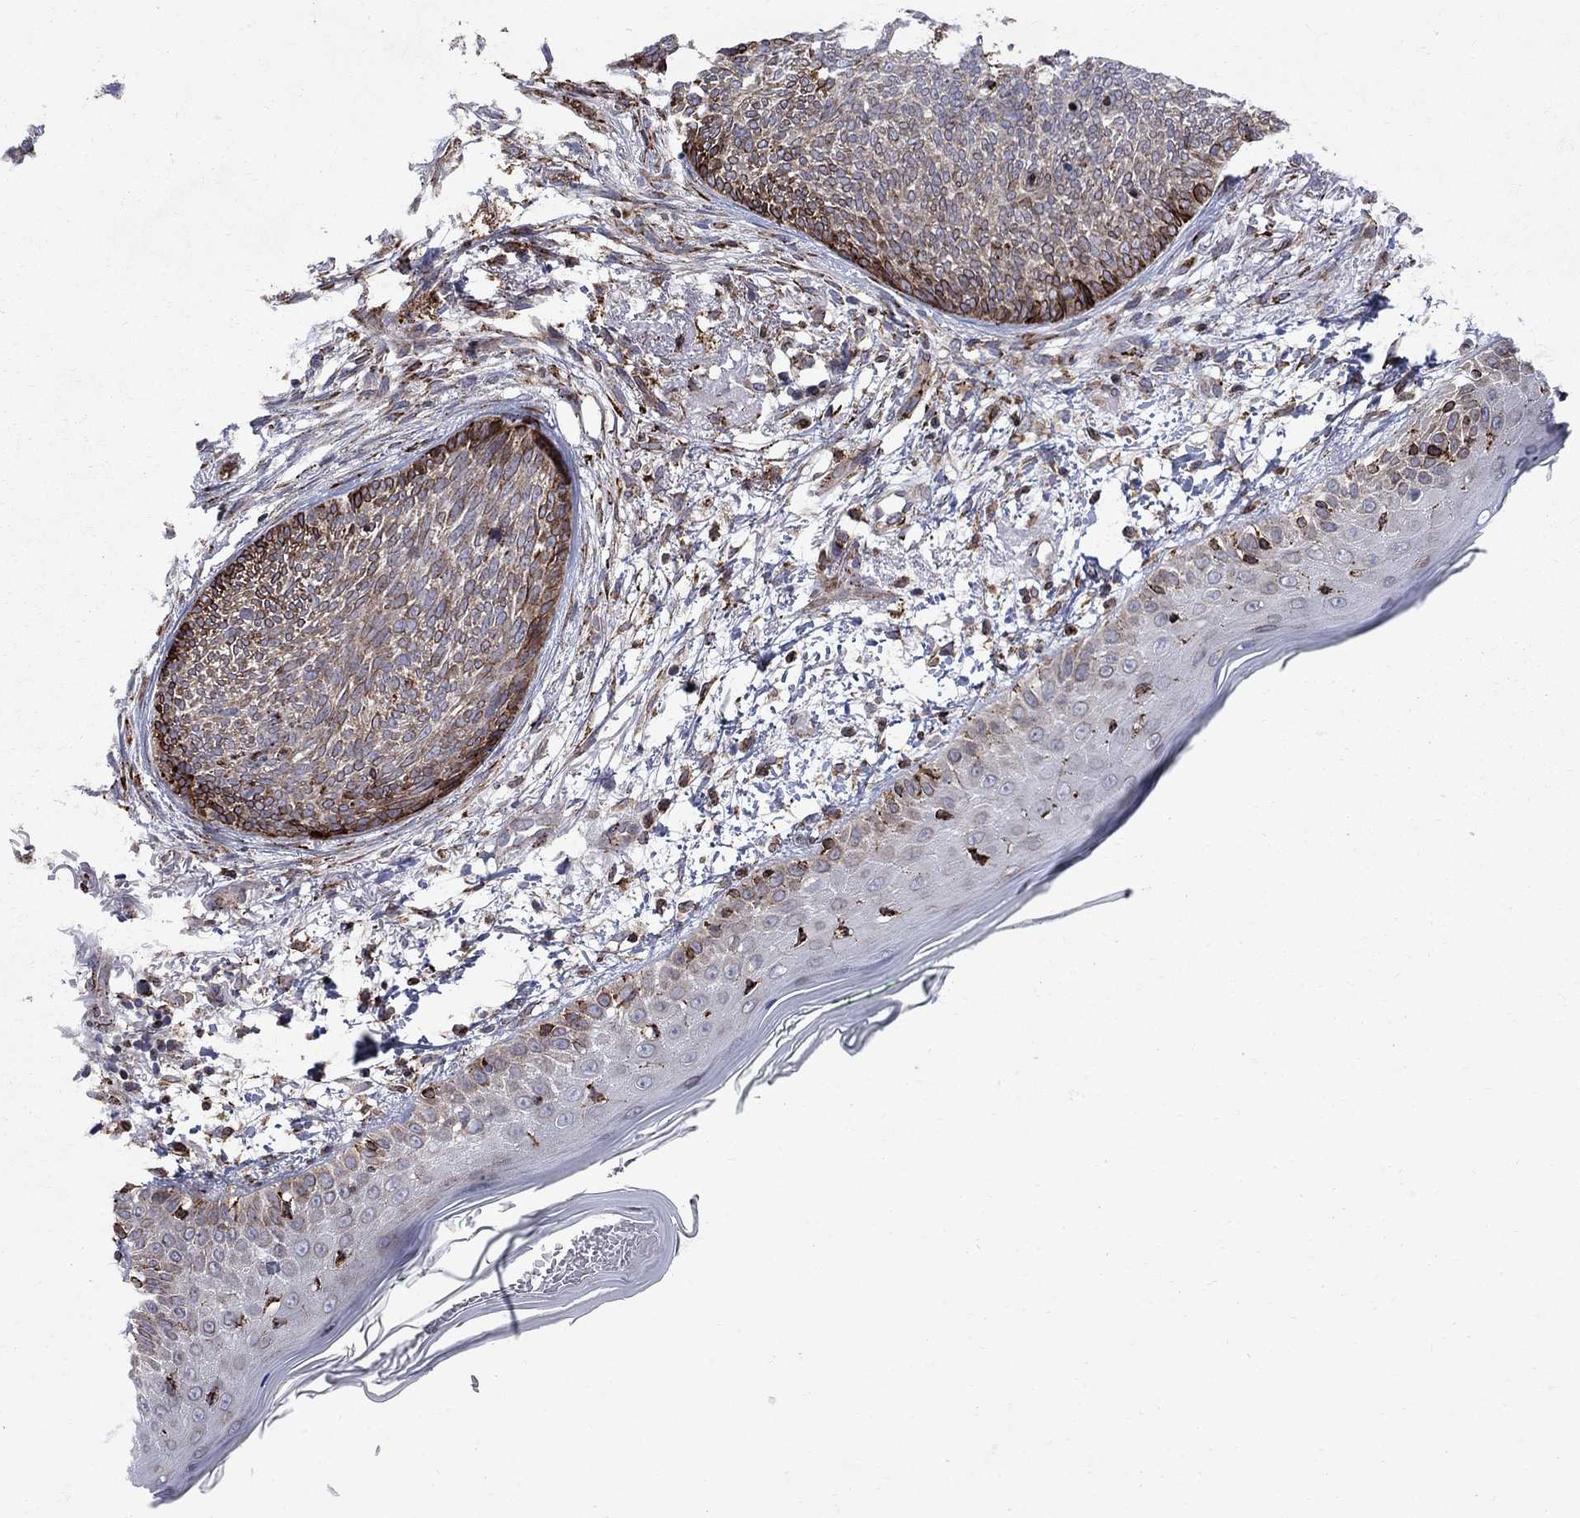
{"staining": {"intensity": "strong", "quantity": "<25%", "location": "cytoplasmic/membranous,nuclear"}, "tissue": "skin cancer", "cell_type": "Tumor cells", "image_type": "cancer", "snomed": [{"axis": "morphology", "description": "Normal tissue, NOS"}, {"axis": "morphology", "description": "Basal cell carcinoma"}, {"axis": "topography", "description": "Skin"}], "caption": "Skin cancer stained for a protein (brown) reveals strong cytoplasmic/membranous and nuclear positive expression in about <25% of tumor cells.", "gene": "CAB39L", "patient": {"sex": "male", "age": 84}}